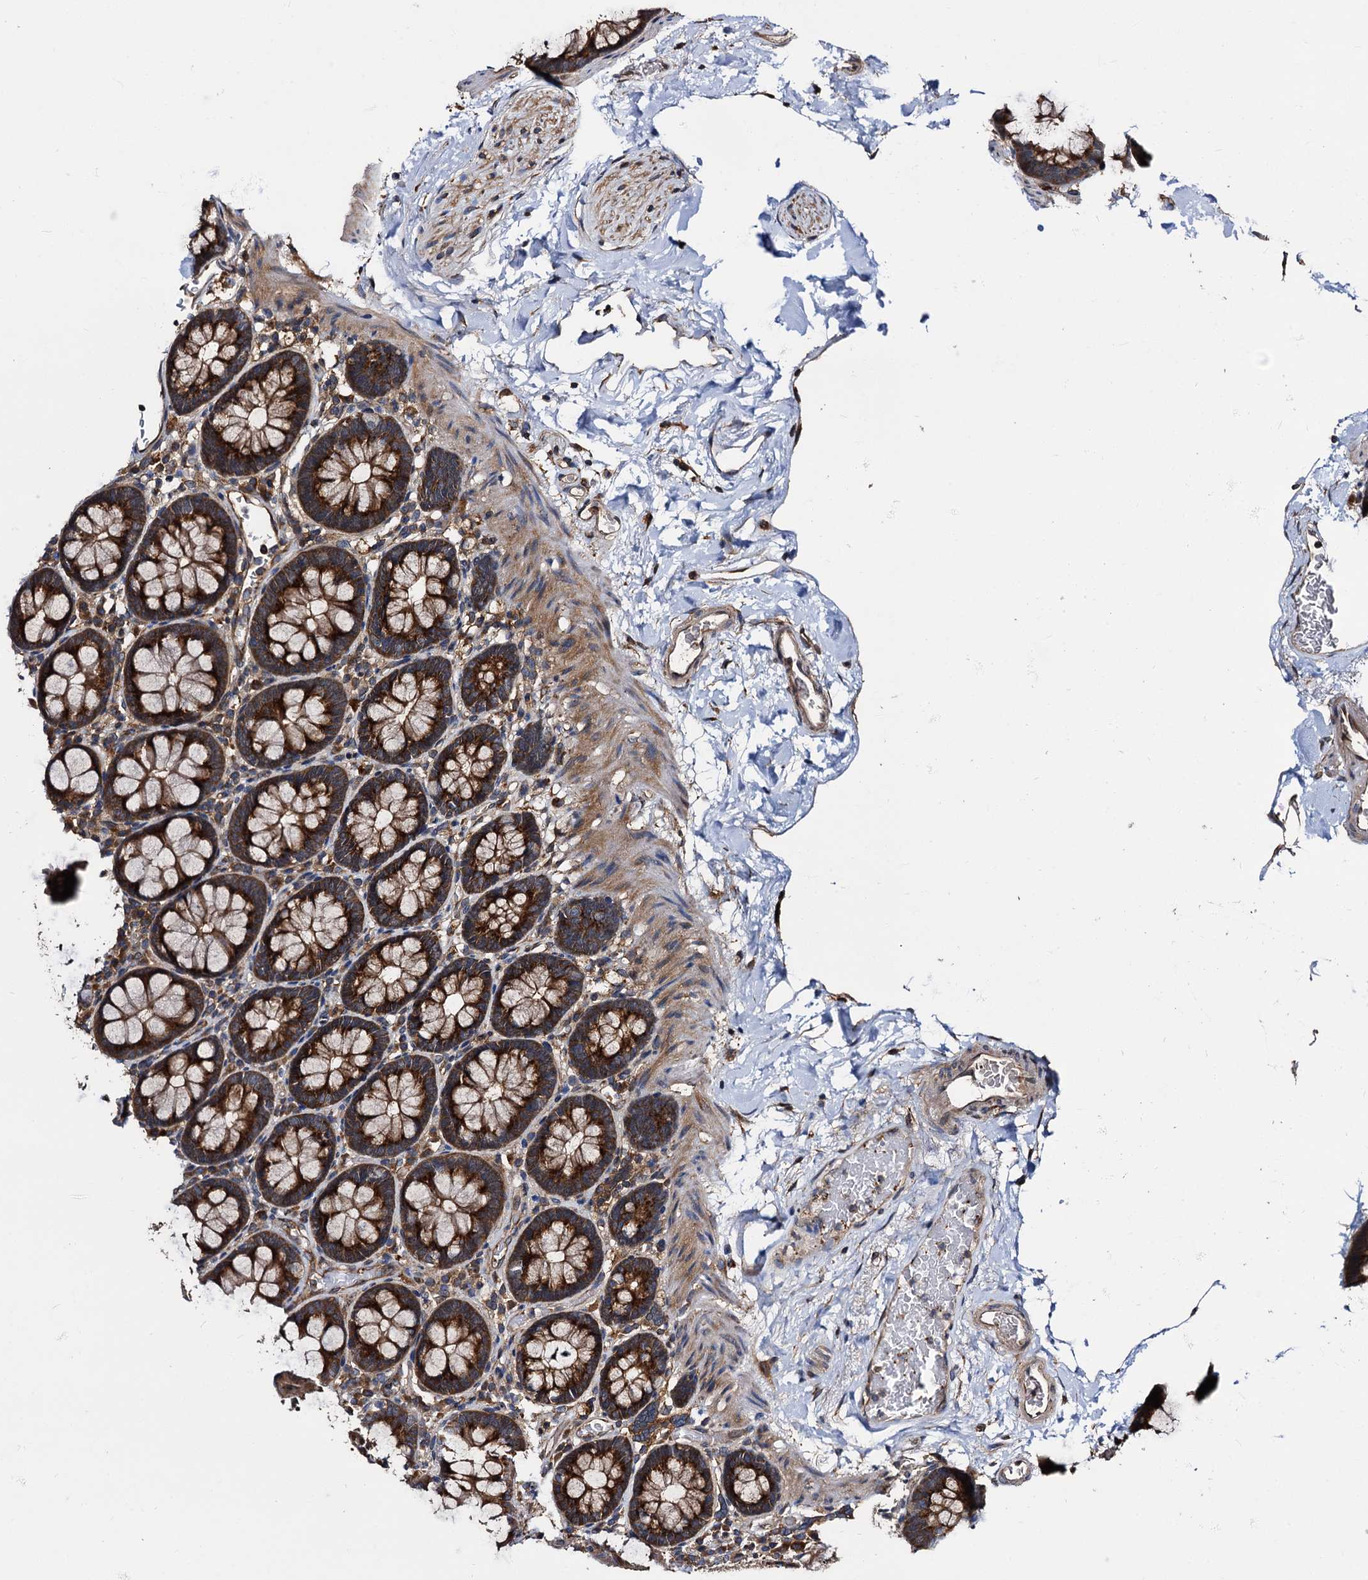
{"staining": {"intensity": "moderate", "quantity": ">75%", "location": "cytoplasmic/membranous"}, "tissue": "colon", "cell_type": "Endothelial cells", "image_type": "normal", "snomed": [{"axis": "morphology", "description": "Normal tissue, NOS"}, {"axis": "topography", "description": "Colon"}], "caption": "Immunohistochemical staining of normal human colon shows >75% levels of moderate cytoplasmic/membranous protein positivity in about >75% of endothelial cells.", "gene": "PEX5", "patient": {"sex": "male", "age": 75}}